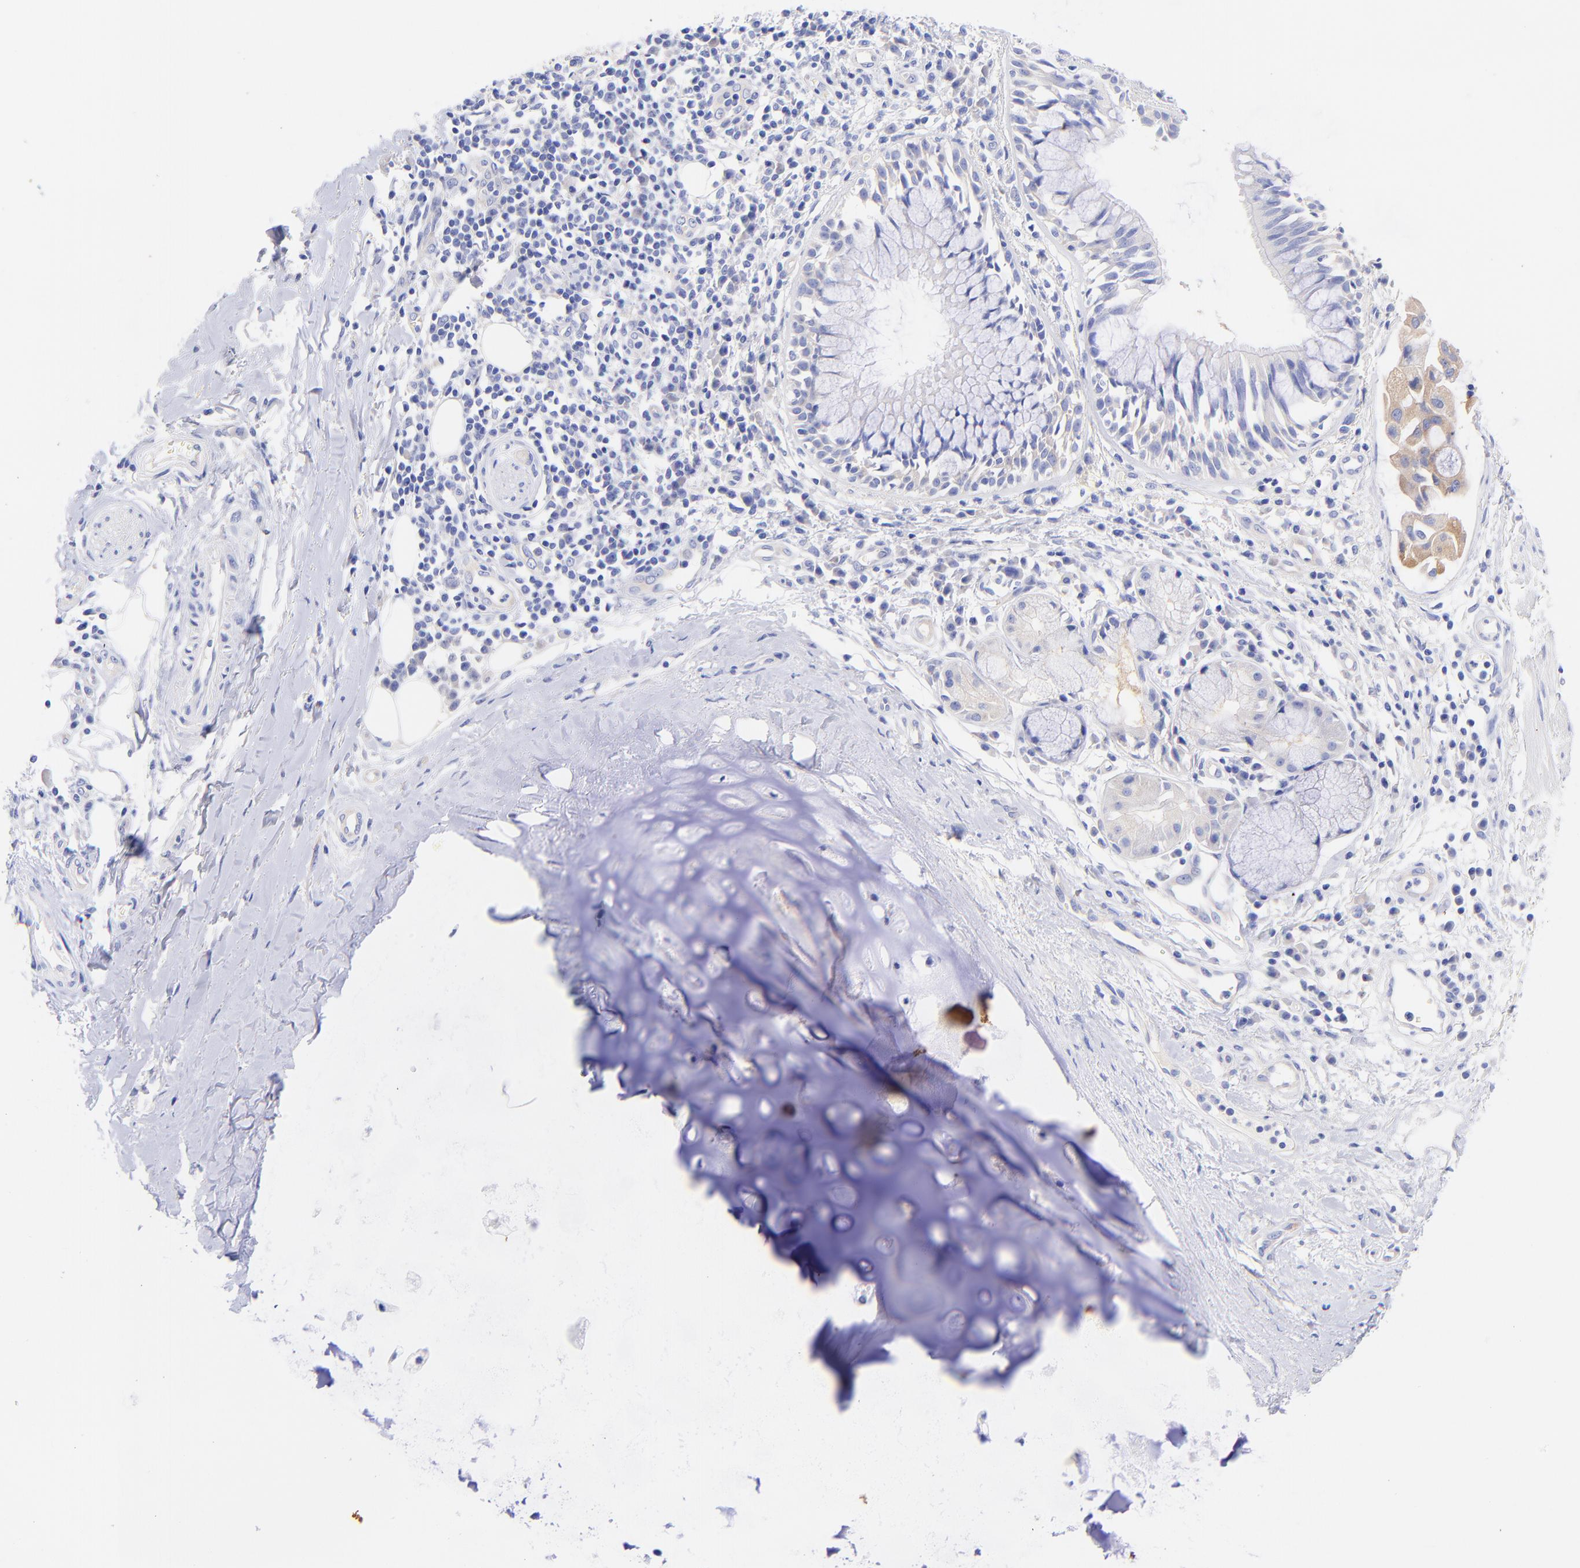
{"staining": {"intensity": "negative", "quantity": "none", "location": "none"}, "tissue": "adipose tissue", "cell_type": "Adipocytes", "image_type": "normal", "snomed": [{"axis": "morphology", "description": "Normal tissue, NOS"}, {"axis": "morphology", "description": "Adenocarcinoma, NOS"}, {"axis": "topography", "description": "Cartilage tissue"}, {"axis": "topography", "description": "Bronchus"}, {"axis": "topography", "description": "Lung"}], "caption": "This is an immunohistochemistry image of unremarkable human adipose tissue. There is no expression in adipocytes.", "gene": "GPHN", "patient": {"sex": "female", "age": 67}}